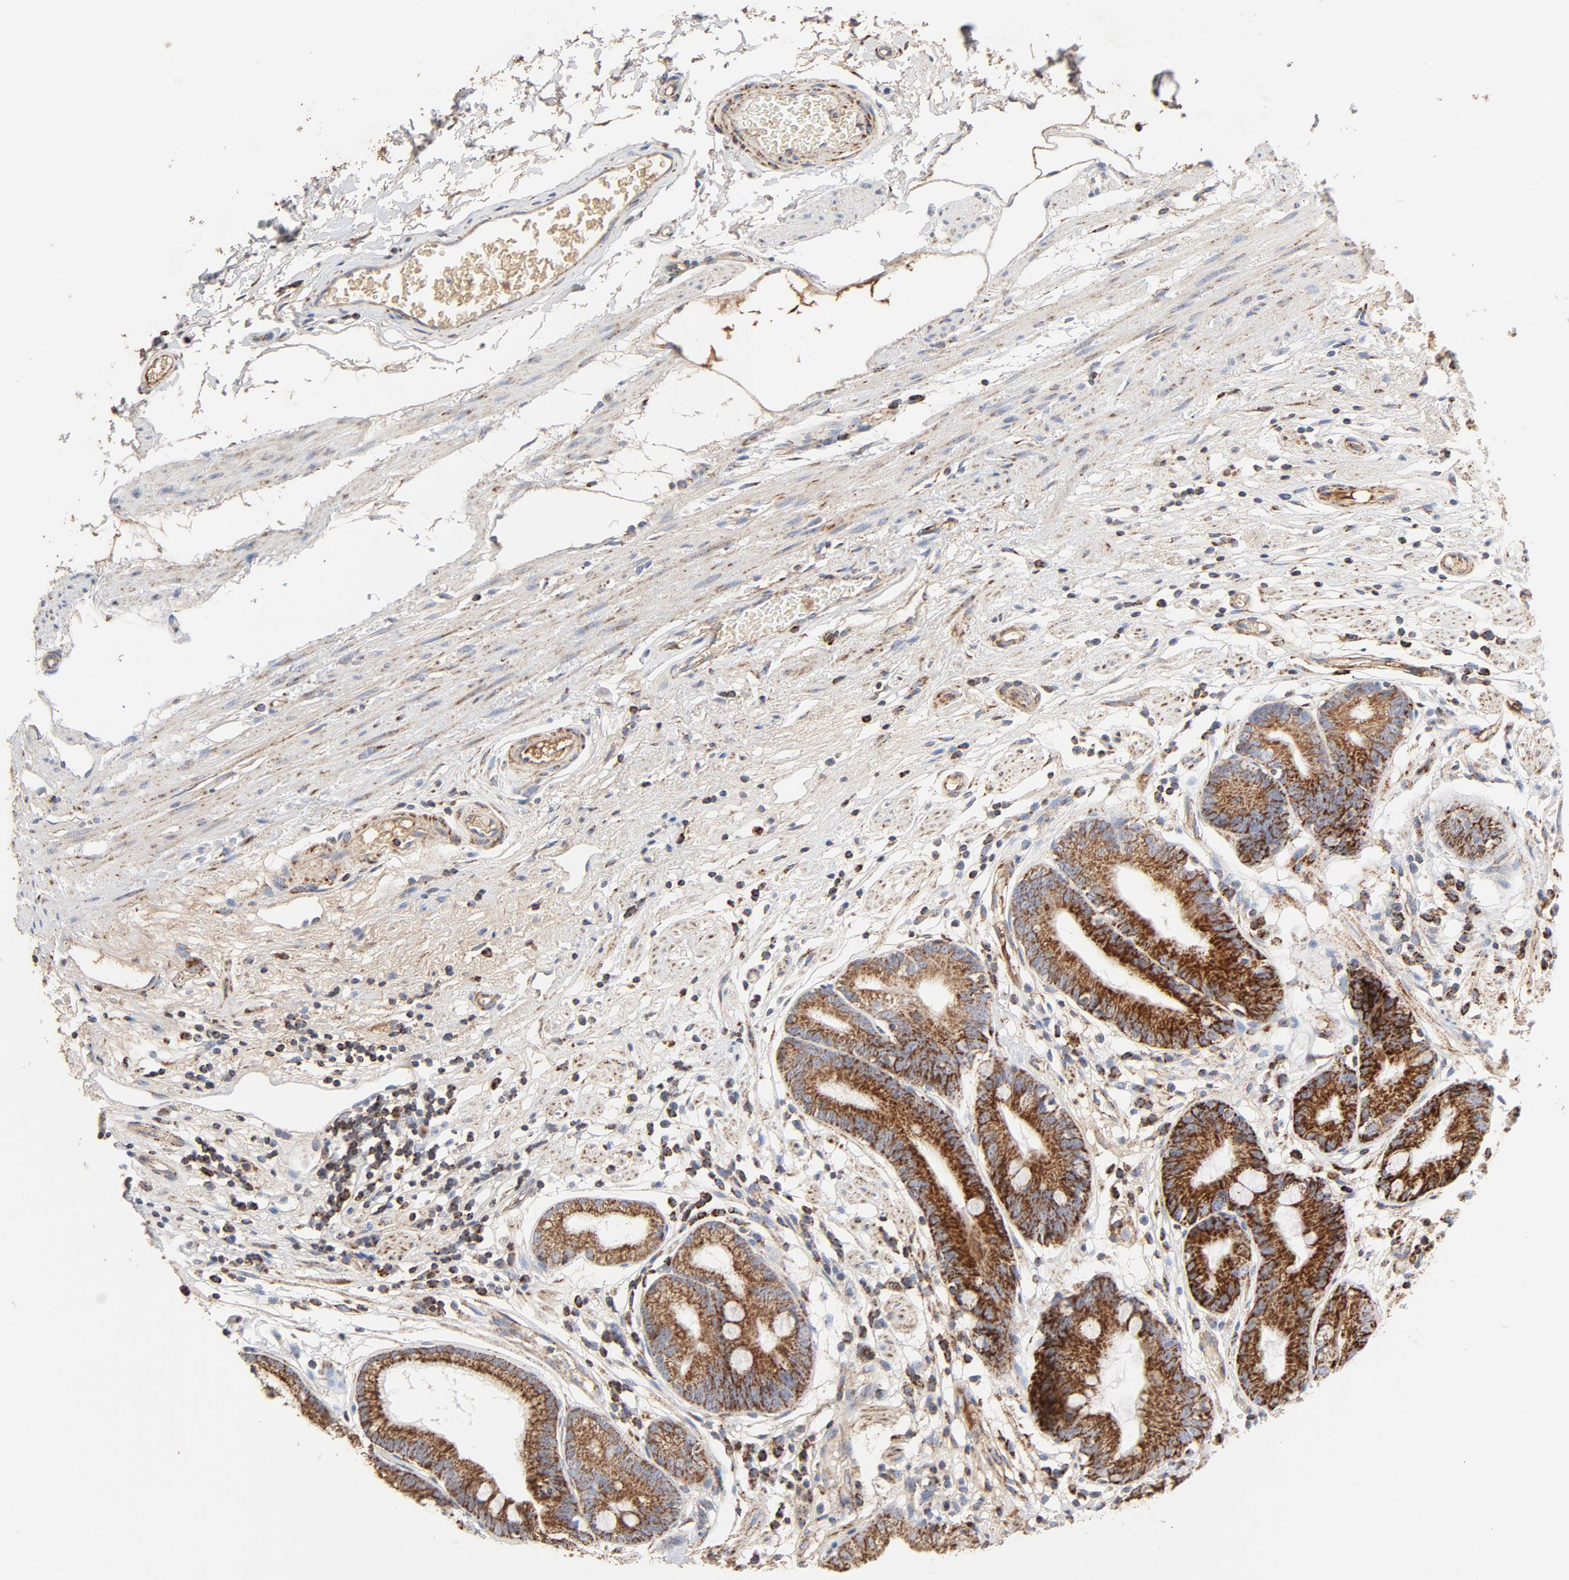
{"staining": {"intensity": "strong", "quantity": ">75%", "location": "cytoplasmic/membranous"}, "tissue": "stomach", "cell_type": "Glandular cells", "image_type": "normal", "snomed": [{"axis": "morphology", "description": "Normal tissue, NOS"}, {"axis": "morphology", "description": "Inflammation, NOS"}, {"axis": "topography", "description": "Stomach, lower"}], "caption": "A high-resolution image shows immunohistochemistry staining of normal stomach, which exhibits strong cytoplasmic/membranous expression in about >75% of glandular cells. The protein of interest is stained brown, and the nuclei are stained in blue (DAB IHC with brightfield microscopy, high magnification).", "gene": "PCNX4", "patient": {"sex": "male", "age": 59}}